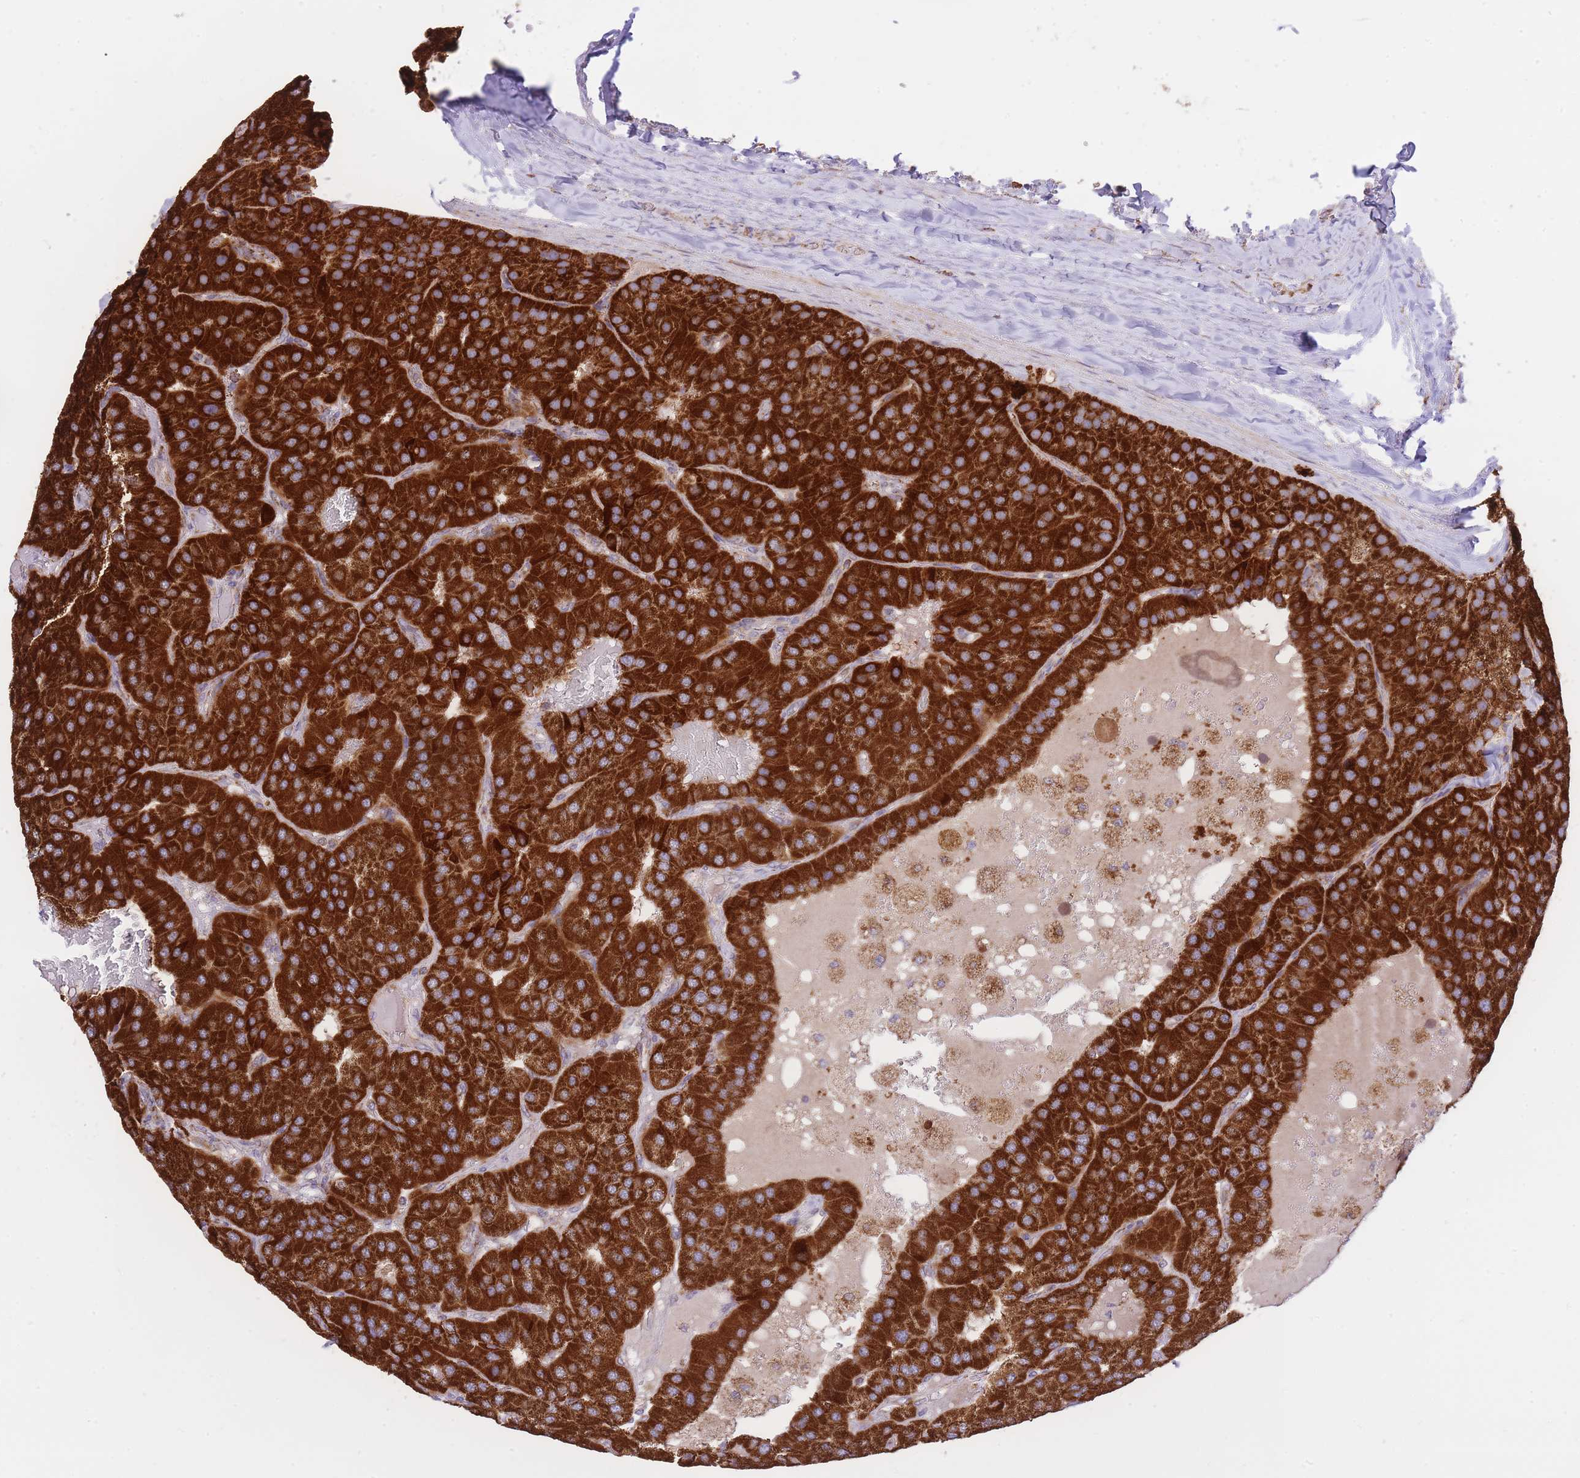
{"staining": {"intensity": "strong", "quantity": ">75%", "location": "cytoplasmic/membranous"}, "tissue": "parathyroid gland", "cell_type": "Glandular cells", "image_type": "normal", "snomed": [{"axis": "morphology", "description": "Normal tissue, NOS"}, {"axis": "morphology", "description": "Adenoma, NOS"}, {"axis": "topography", "description": "Parathyroid gland"}], "caption": "Parathyroid gland stained for a protein (brown) reveals strong cytoplasmic/membranous positive positivity in approximately >75% of glandular cells.", "gene": "PREP", "patient": {"sex": "female", "age": 86}}